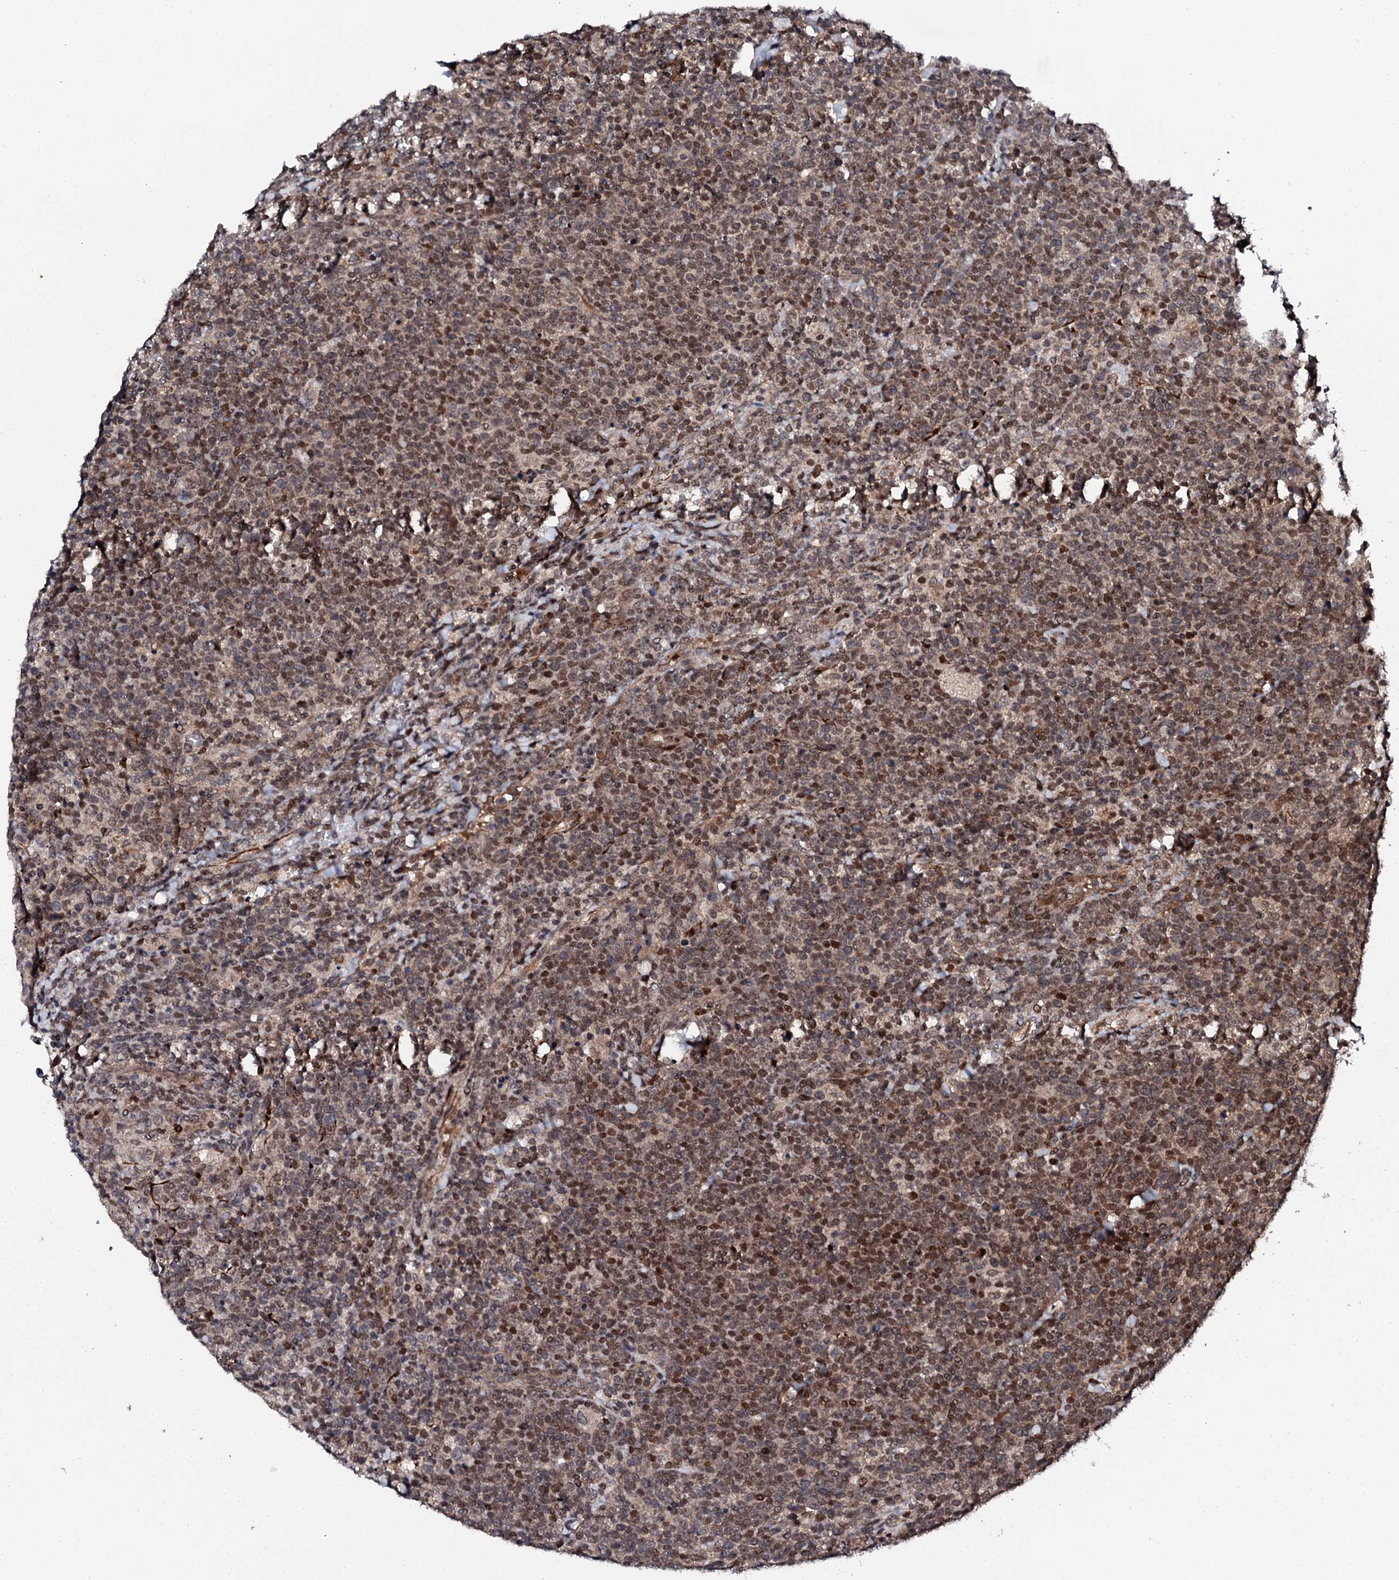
{"staining": {"intensity": "moderate", "quantity": ">75%", "location": "nuclear"}, "tissue": "lymphoma", "cell_type": "Tumor cells", "image_type": "cancer", "snomed": [{"axis": "morphology", "description": "Malignant lymphoma, non-Hodgkin's type, High grade"}, {"axis": "topography", "description": "Lymph node"}], "caption": "This micrograph exhibits malignant lymphoma, non-Hodgkin's type (high-grade) stained with immunohistochemistry to label a protein in brown. The nuclear of tumor cells show moderate positivity for the protein. Nuclei are counter-stained blue.", "gene": "FAM111A", "patient": {"sex": "male", "age": 61}}